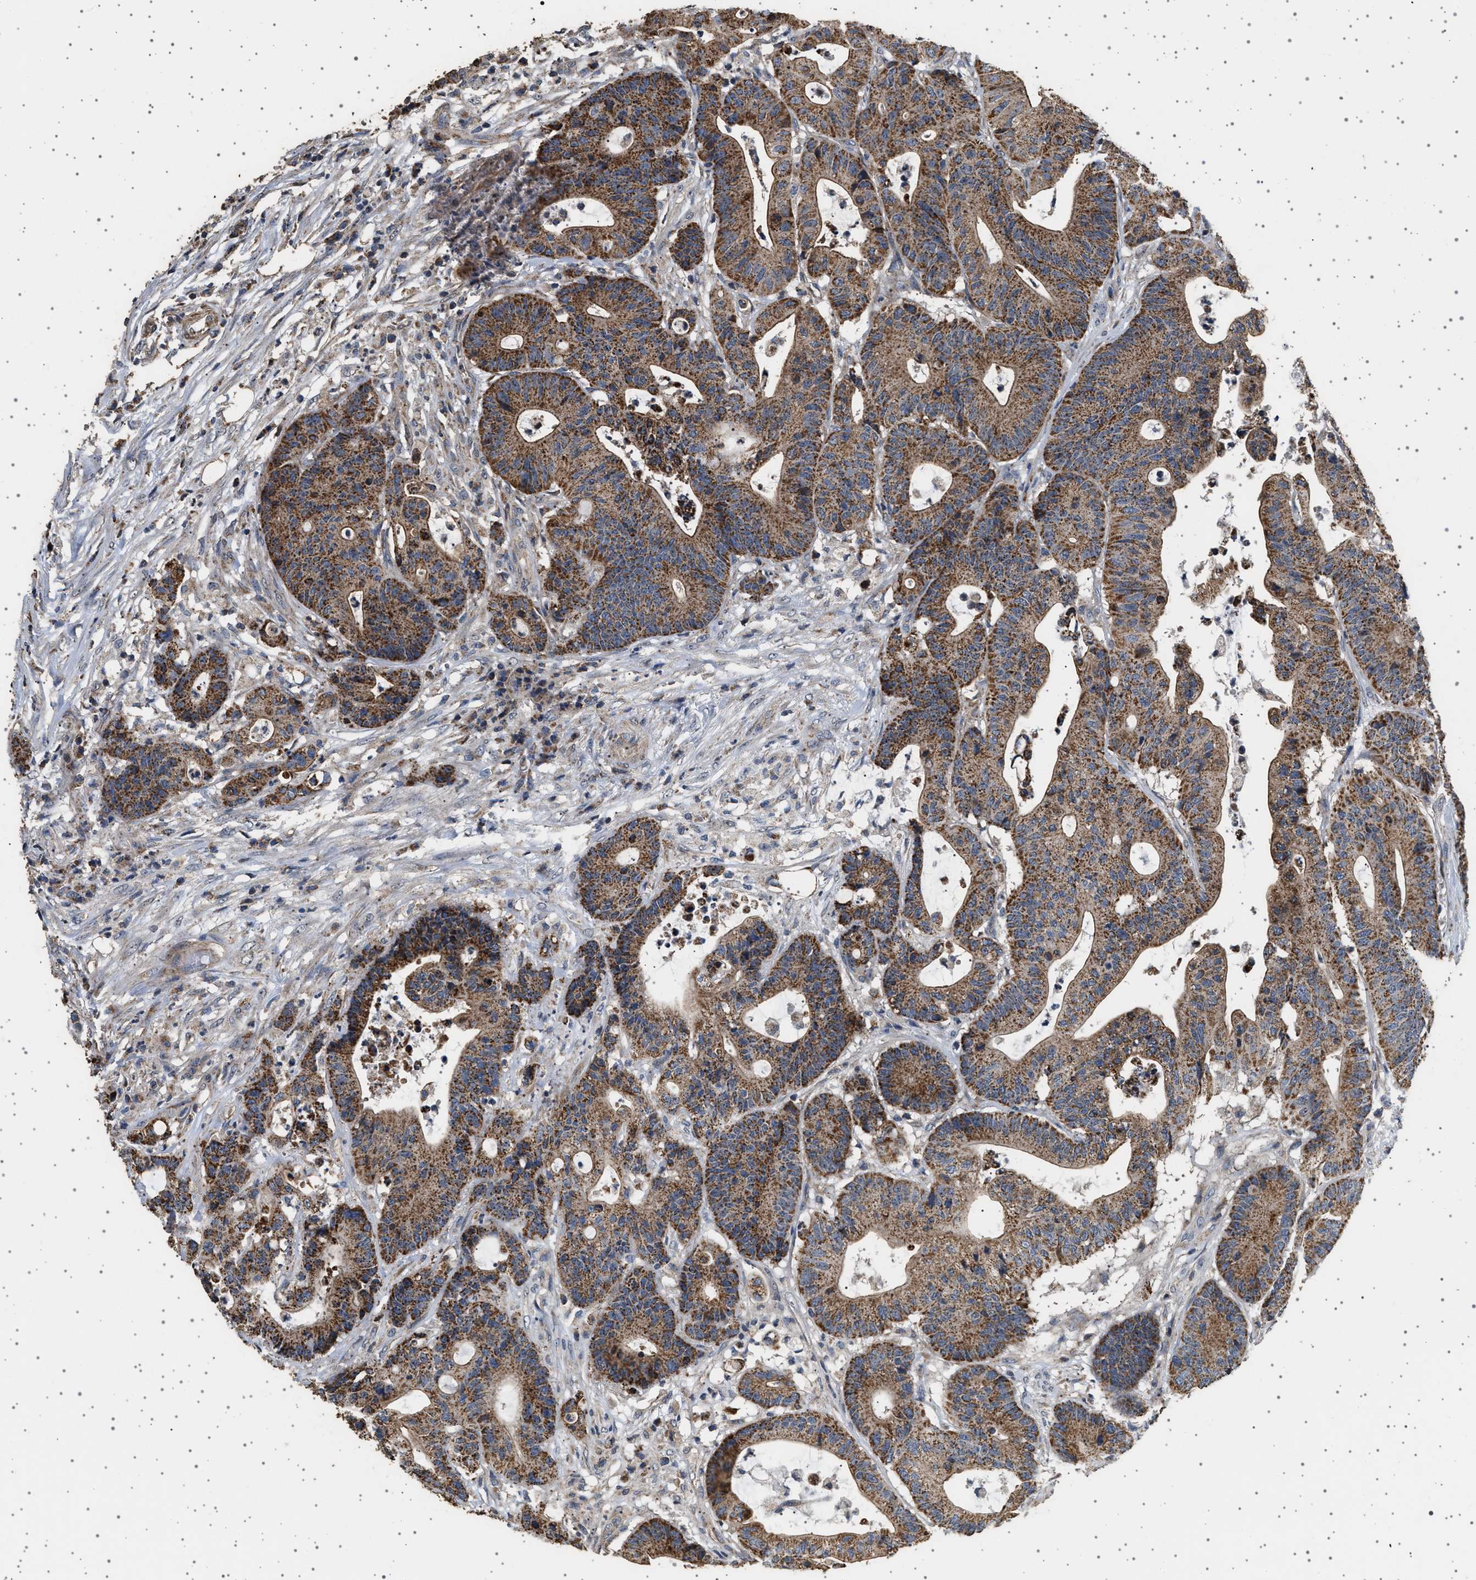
{"staining": {"intensity": "moderate", "quantity": ">75%", "location": "cytoplasmic/membranous"}, "tissue": "colorectal cancer", "cell_type": "Tumor cells", "image_type": "cancer", "snomed": [{"axis": "morphology", "description": "Adenocarcinoma, NOS"}, {"axis": "topography", "description": "Colon"}], "caption": "This photomicrograph demonstrates colorectal cancer (adenocarcinoma) stained with immunohistochemistry (IHC) to label a protein in brown. The cytoplasmic/membranous of tumor cells show moderate positivity for the protein. Nuclei are counter-stained blue.", "gene": "KCNA4", "patient": {"sex": "female", "age": 84}}